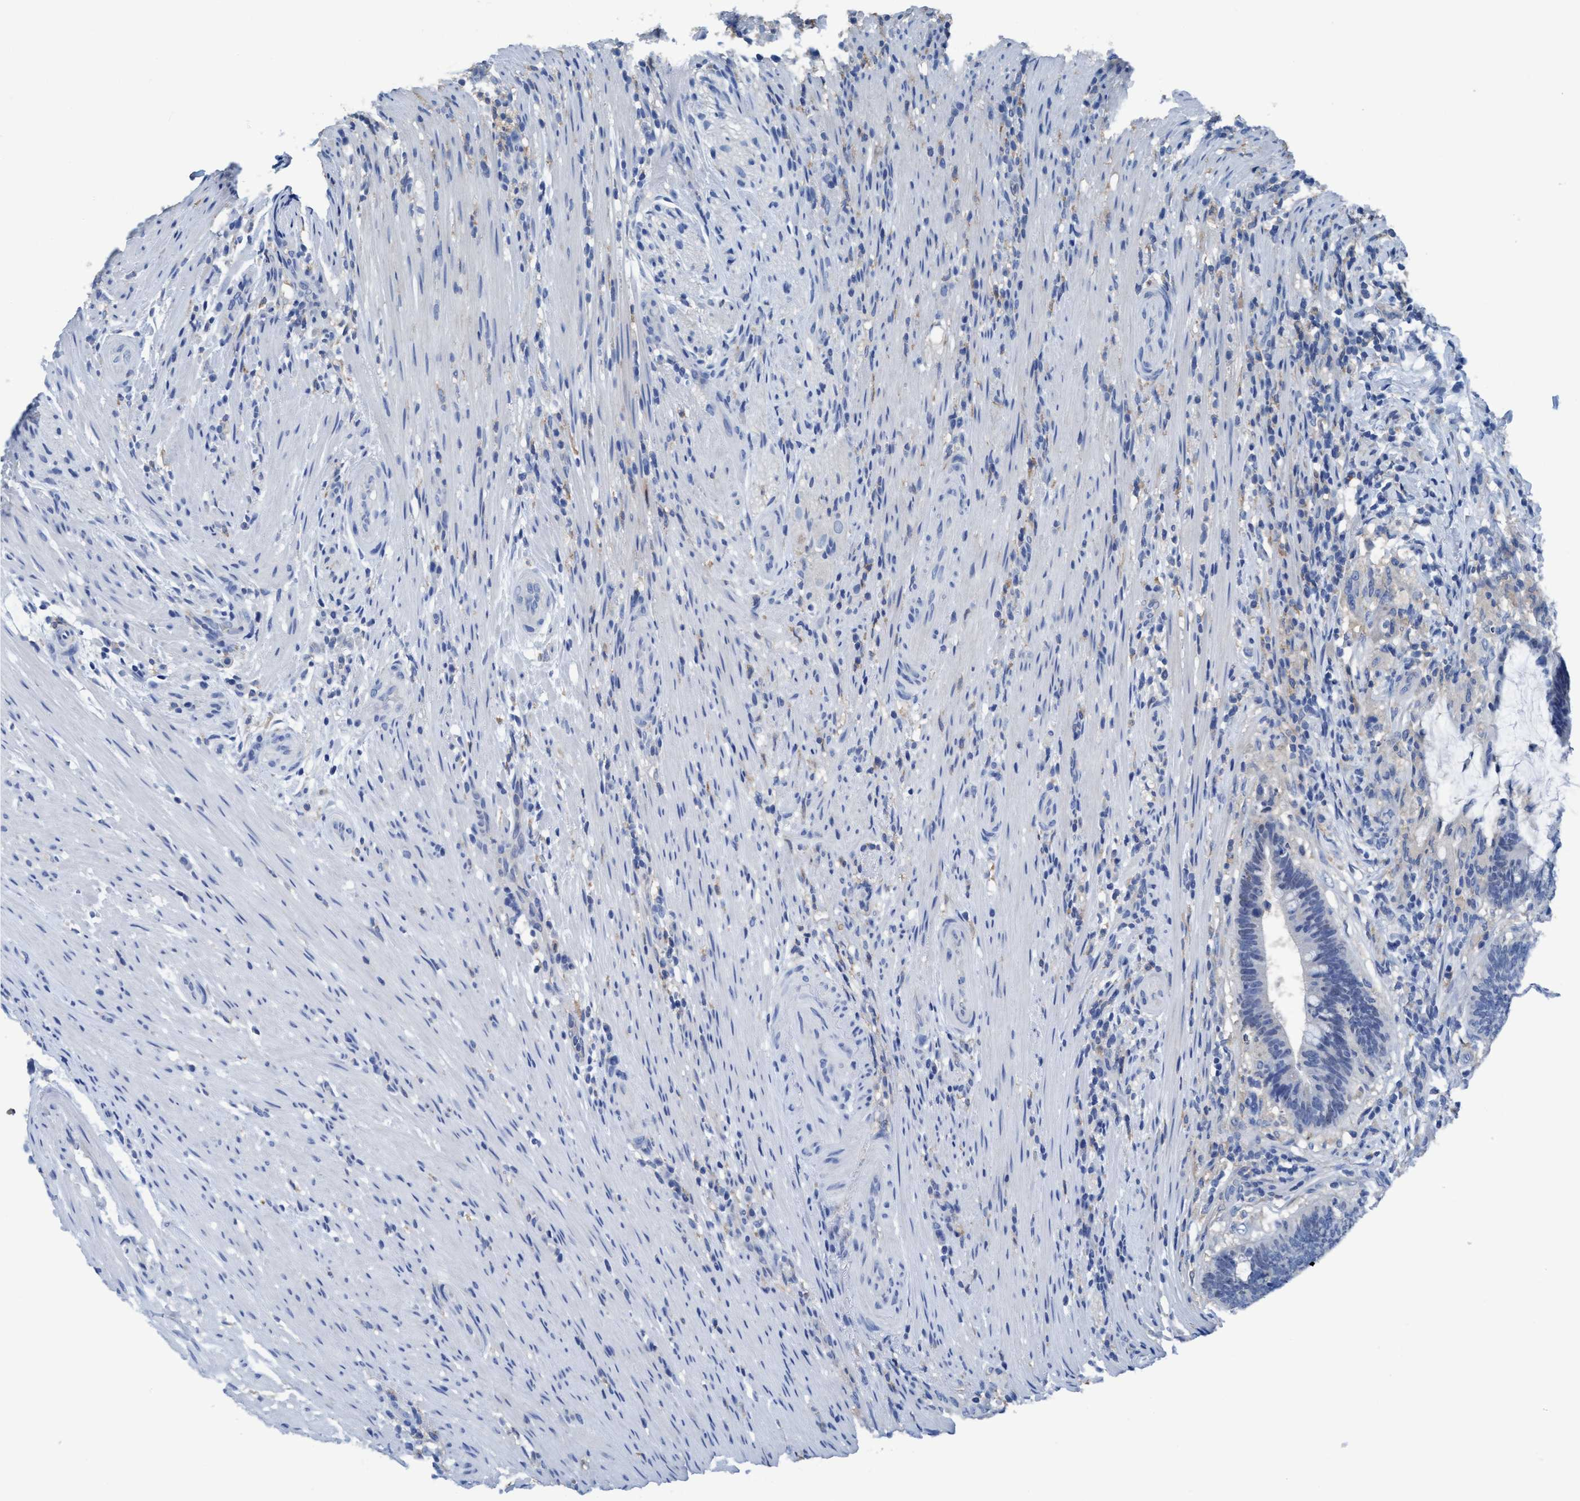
{"staining": {"intensity": "negative", "quantity": "none", "location": "none"}, "tissue": "colorectal cancer", "cell_type": "Tumor cells", "image_type": "cancer", "snomed": [{"axis": "morphology", "description": "Normal tissue, NOS"}, {"axis": "morphology", "description": "Adenocarcinoma, NOS"}, {"axis": "topography", "description": "Colon"}], "caption": "Protein analysis of colorectal adenocarcinoma reveals no significant expression in tumor cells.", "gene": "DNAI1", "patient": {"sex": "female", "age": 66}}